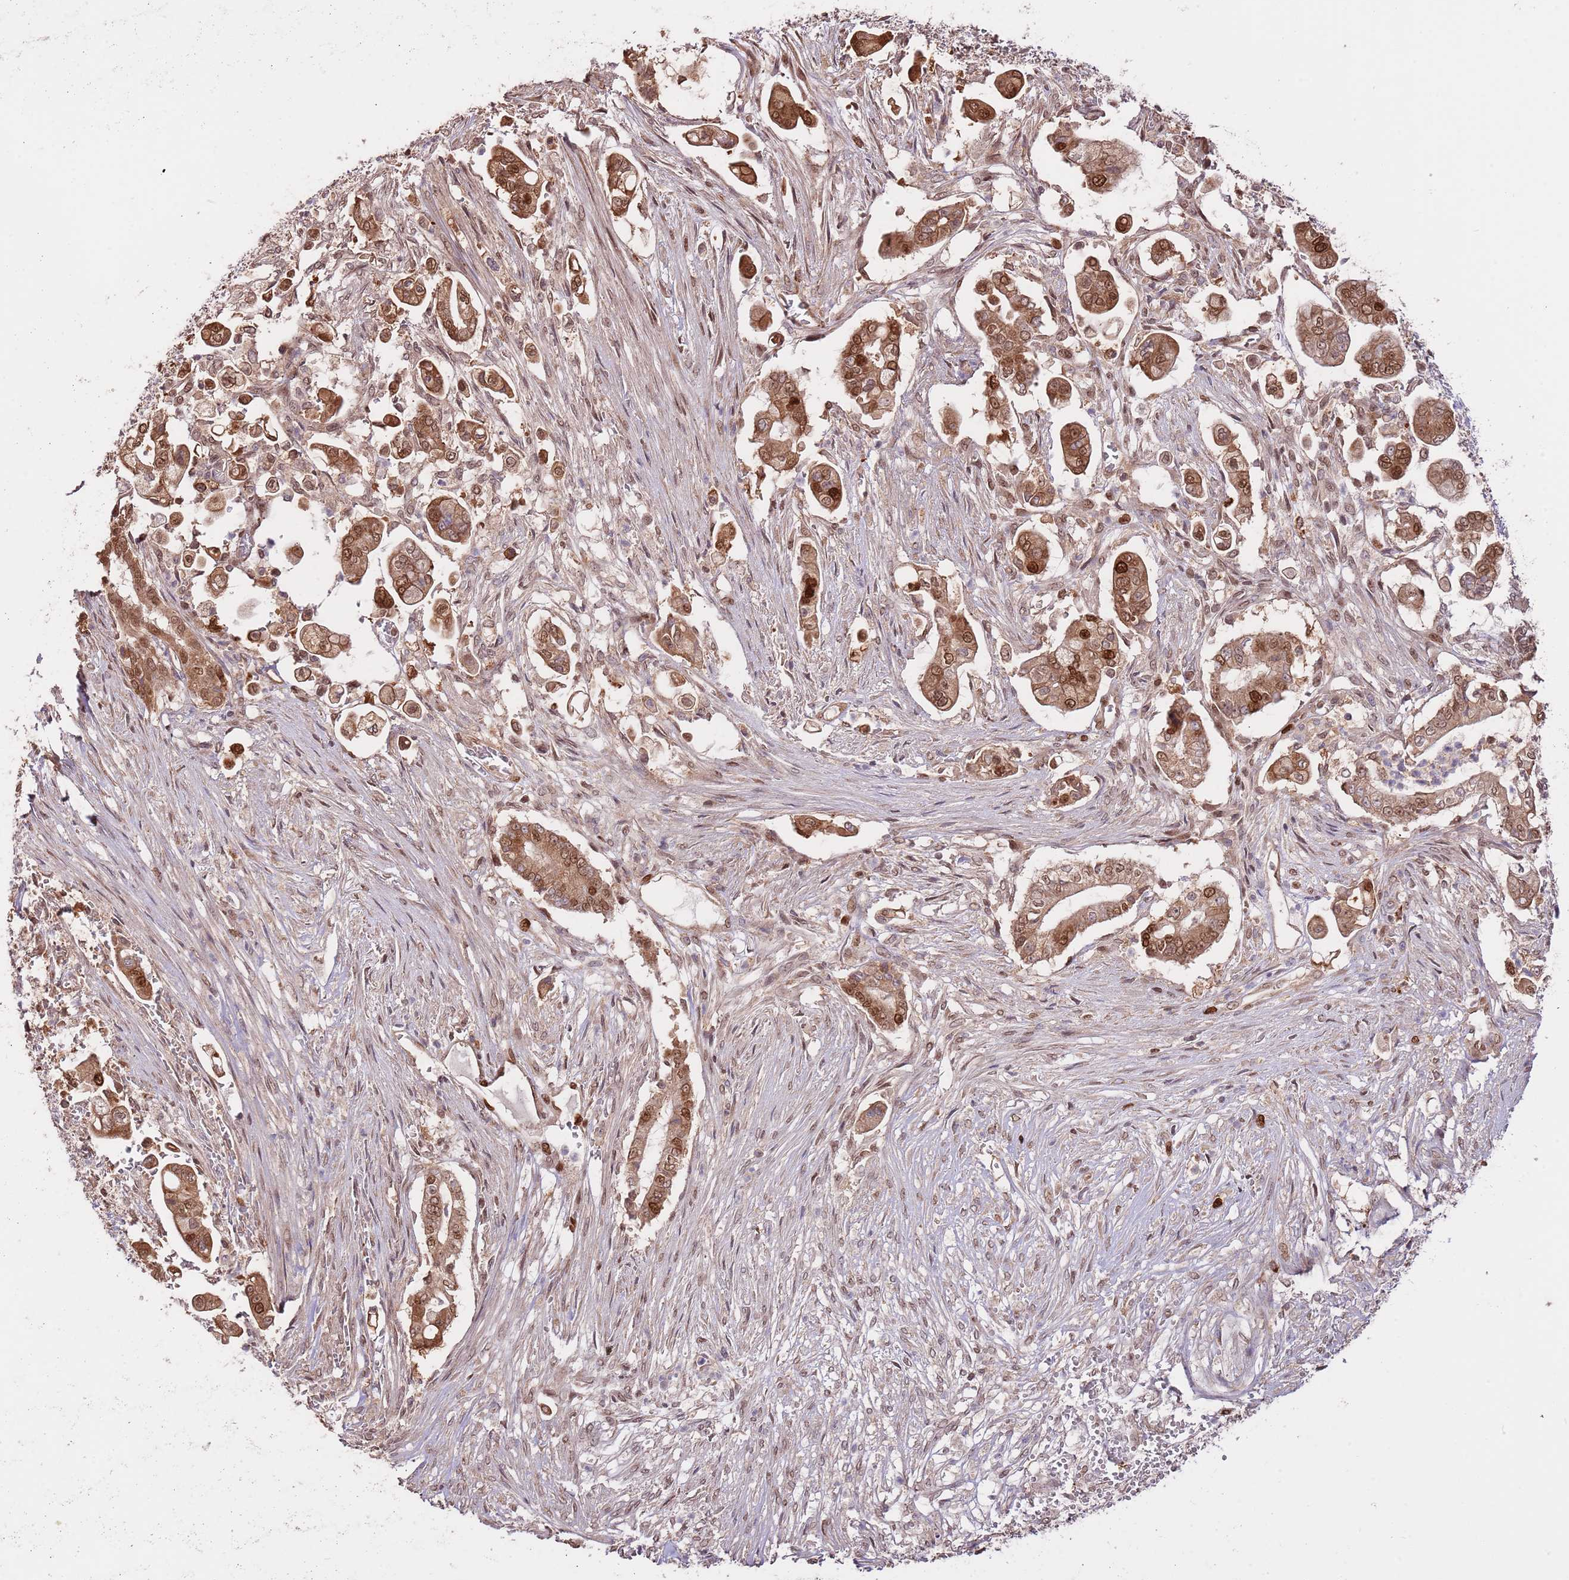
{"staining": {"intensity": "strong", "quantity": ">75%", "location": "cytoplasmic/membranous,nuclear"}, "tissue": "pancreatic cancer", "cell_type": "Tumor cells", "image_type": "cancer", "snomed": [{"axis": "morphology", "description": "Adenocarcinoma, NOS"}, {"axis": "topography", "description": "Pancreas"}], "caption": "Immunohistochemical staining of pancreatic cancer (adenocarcinoma) demonstrates strong cytoplasmic/membranous and nuclear protein positivity in approximately >75% of tumor cells.", "gene": "RIF1", "patient": {"sex": "female", "age": 69}}